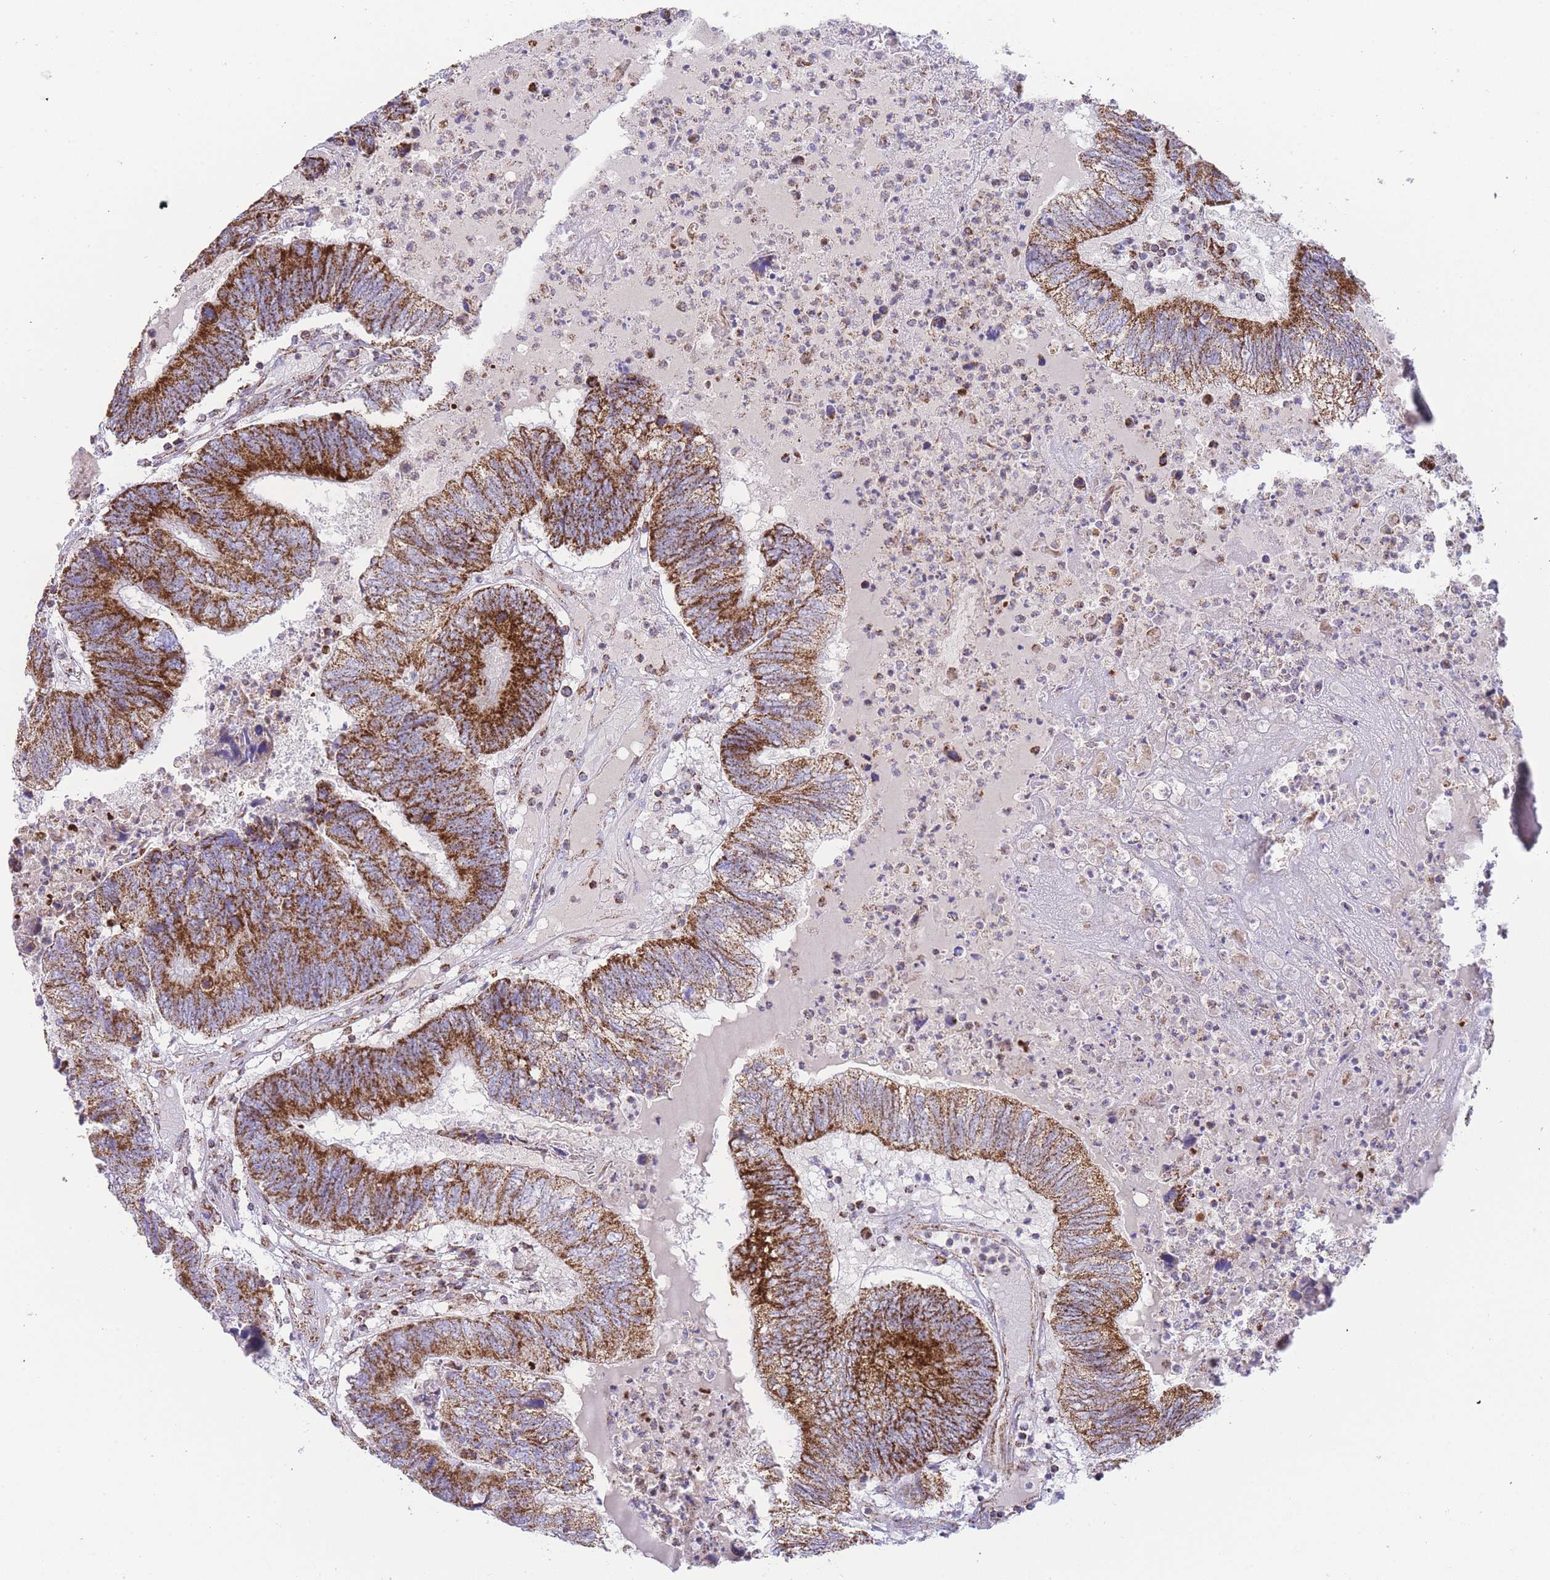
{"staining": {"intensity": "strong", "quantity": ">75%", "location": "cytoplasmic/membranous"}, "tissue": "colorectal cancer", "cell_type": "Tumor cells", "image_type": "cancer", "snomed": [{"axis": "morphology", "description": "Adenocarcinoma, NOS"}, {"axis": "topography", "description": "Colon"}], "caption": "Protein staining by immunohistochemistry displays strong cytoplasmic/membranous expression in approximately >75% of tumor cells in colorectal adenocarcinoma. (DAB (3,3'-diaminobenzidine) = brown stain, brightfield microscopy at high magnification).", "gene": "GSTM1", "patient": {"sex": "female", "age": 67}}